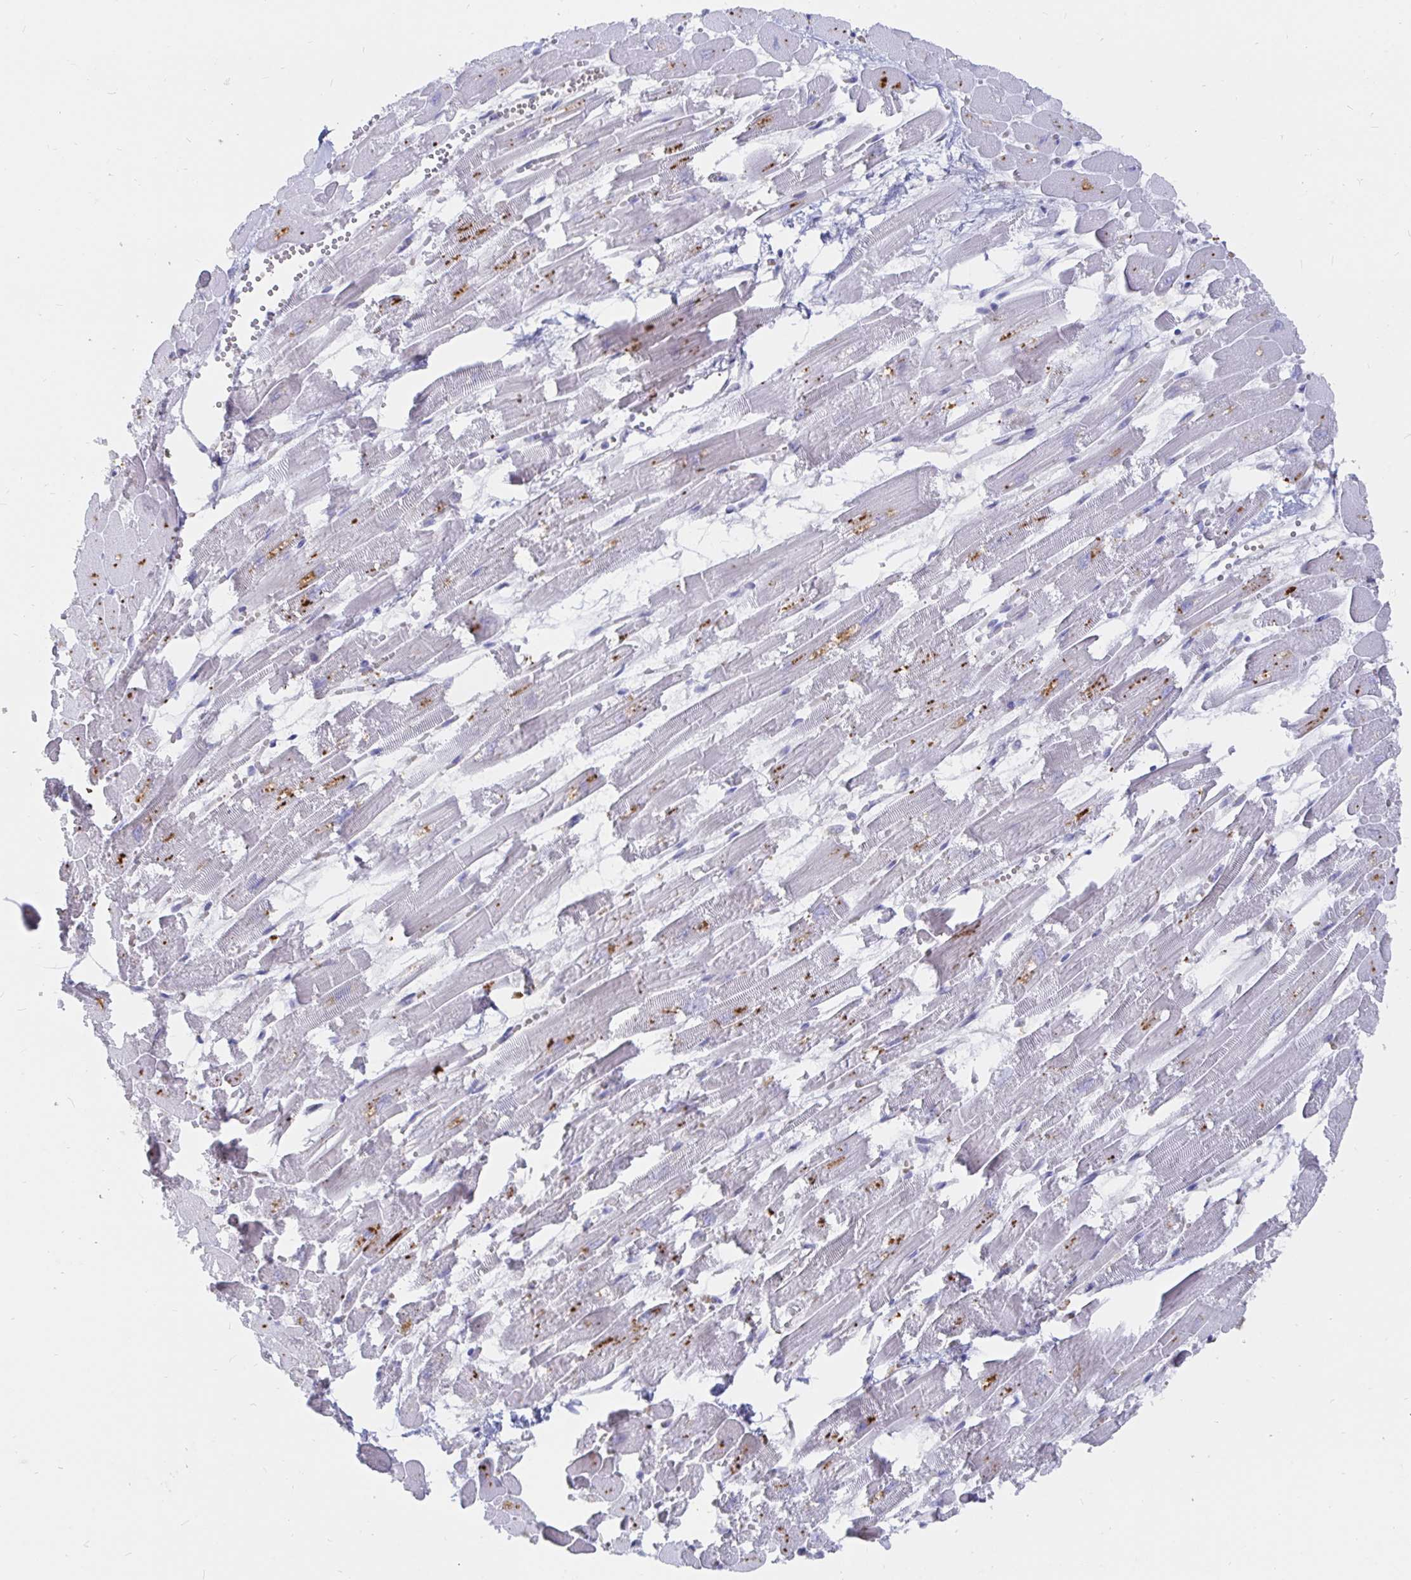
{"staining": {"intensity": "moderate", "quantity": "25%-75%", "location": "cytoplasmic/membranous"}, "tissue": "heart muscle", "cell_type": "Cardiomyocytes", "image_type": "normal", "snomed": [{"axis": "morphology", "description": "Normal tissue, NOS"}, {"axis": "topography", "description": "Heart"}], "caption": "Protein staining of unremarkable heart muscle exhibits moderate cytoplasmic/membranous staining in approximately 25%-75% of cardiomyocytes.", "gene": "KCTD19", "patient": {"sex": "female", "age": 52}}